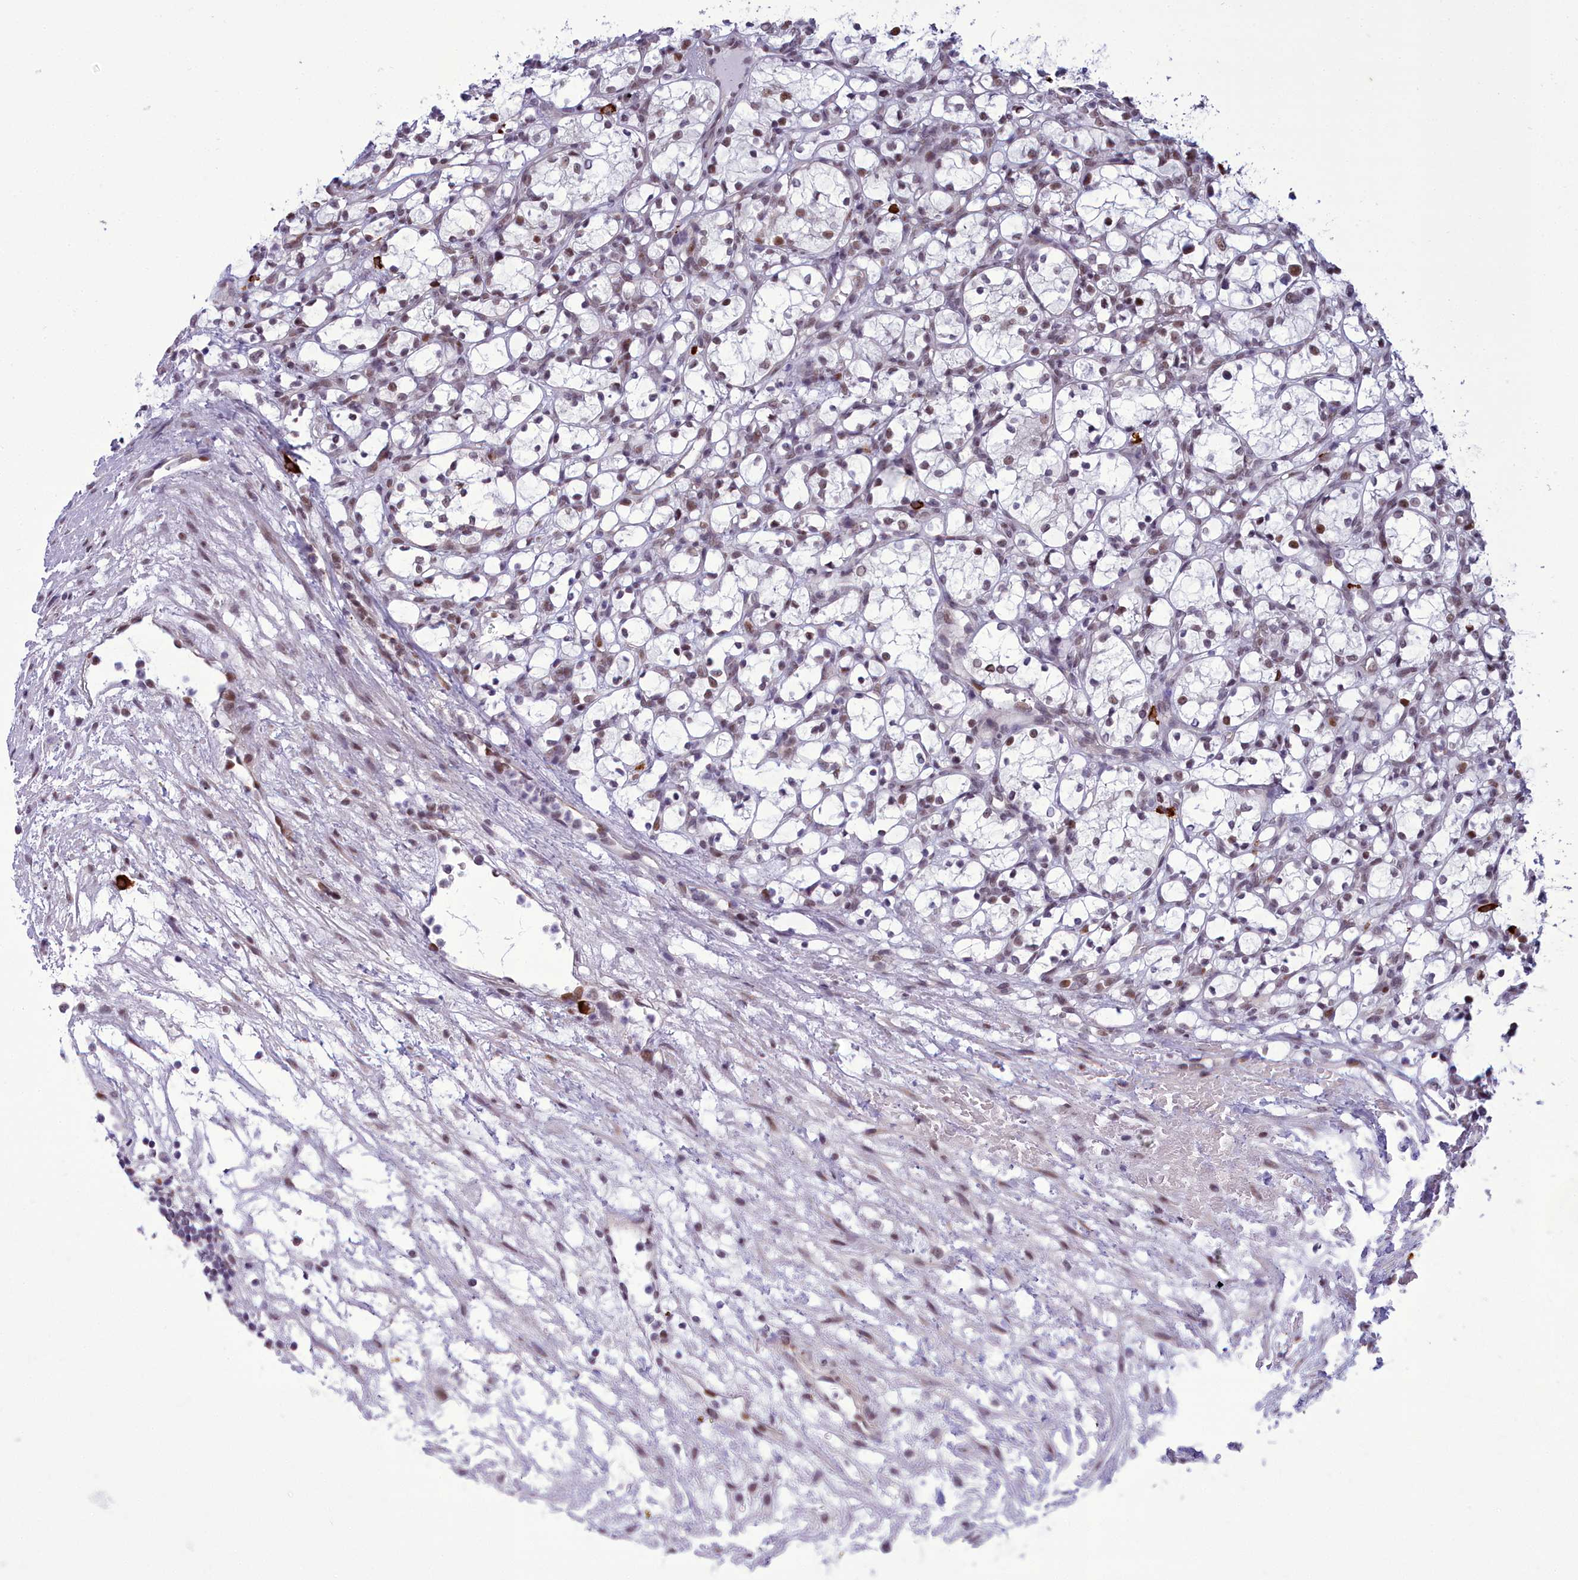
{"staining": {"intensity": "weak", "quantity": ">75%", "location": "nuclear"}, "tissue": "renal cancer", "cell_type": "Tumor cells", "image_type": "cancer", "snomed": [{"axis": "morphology", "description": "Adenocarcinoma, NOS"}, {"axis": "topography", "description": "Kidney"}], "caption": "Adenocarcinoma (renal) tissue demonstrates weak nuclear staining in approximately >75% of tumor cells, visualized by immunohistochemistry. The protein is shown in brown color, while the nuclei are stained blue.", "gene": "CEACAM19", "patient": {"sex": "female", "age": 69}}